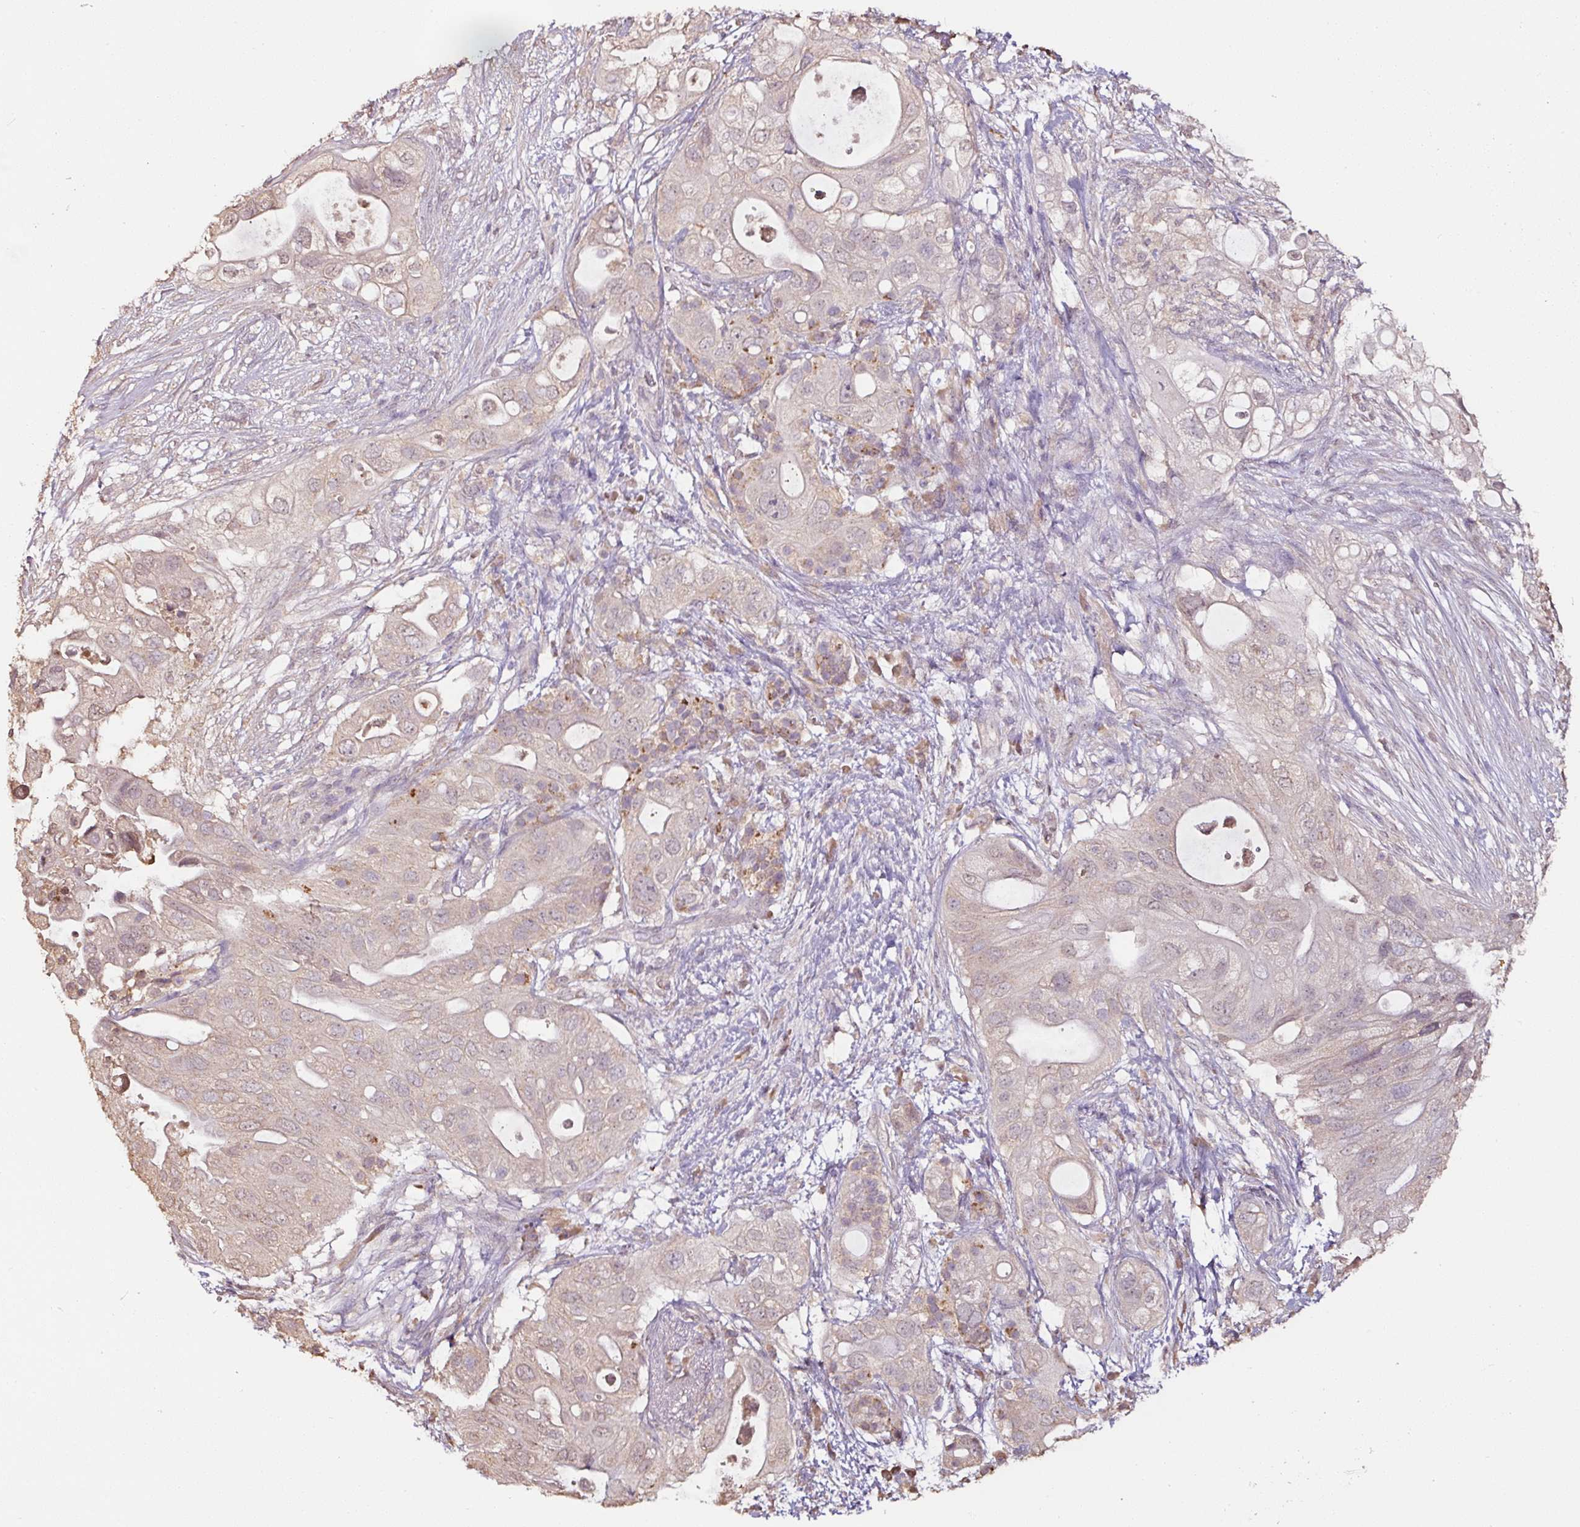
{"staining": {"intensity": "weak", "quantity": "<25%", "location": "cytoplasmic/membranous,nuclear"}, "tissue": "pancreatic cancer", "cell_type": "Tumor cells", "image_type": "cancer", "snomed": [{"axis": "morphology", "description": "Adenocarcinoma, NOS"}, {"axis": "topography", "description": "Pancreas"}], "caption": "The micrograph displays no staining of tumor cells in pancreatic cancer.", "gene": "RPL38", "patient": {"sex": "female", "age": 72}}